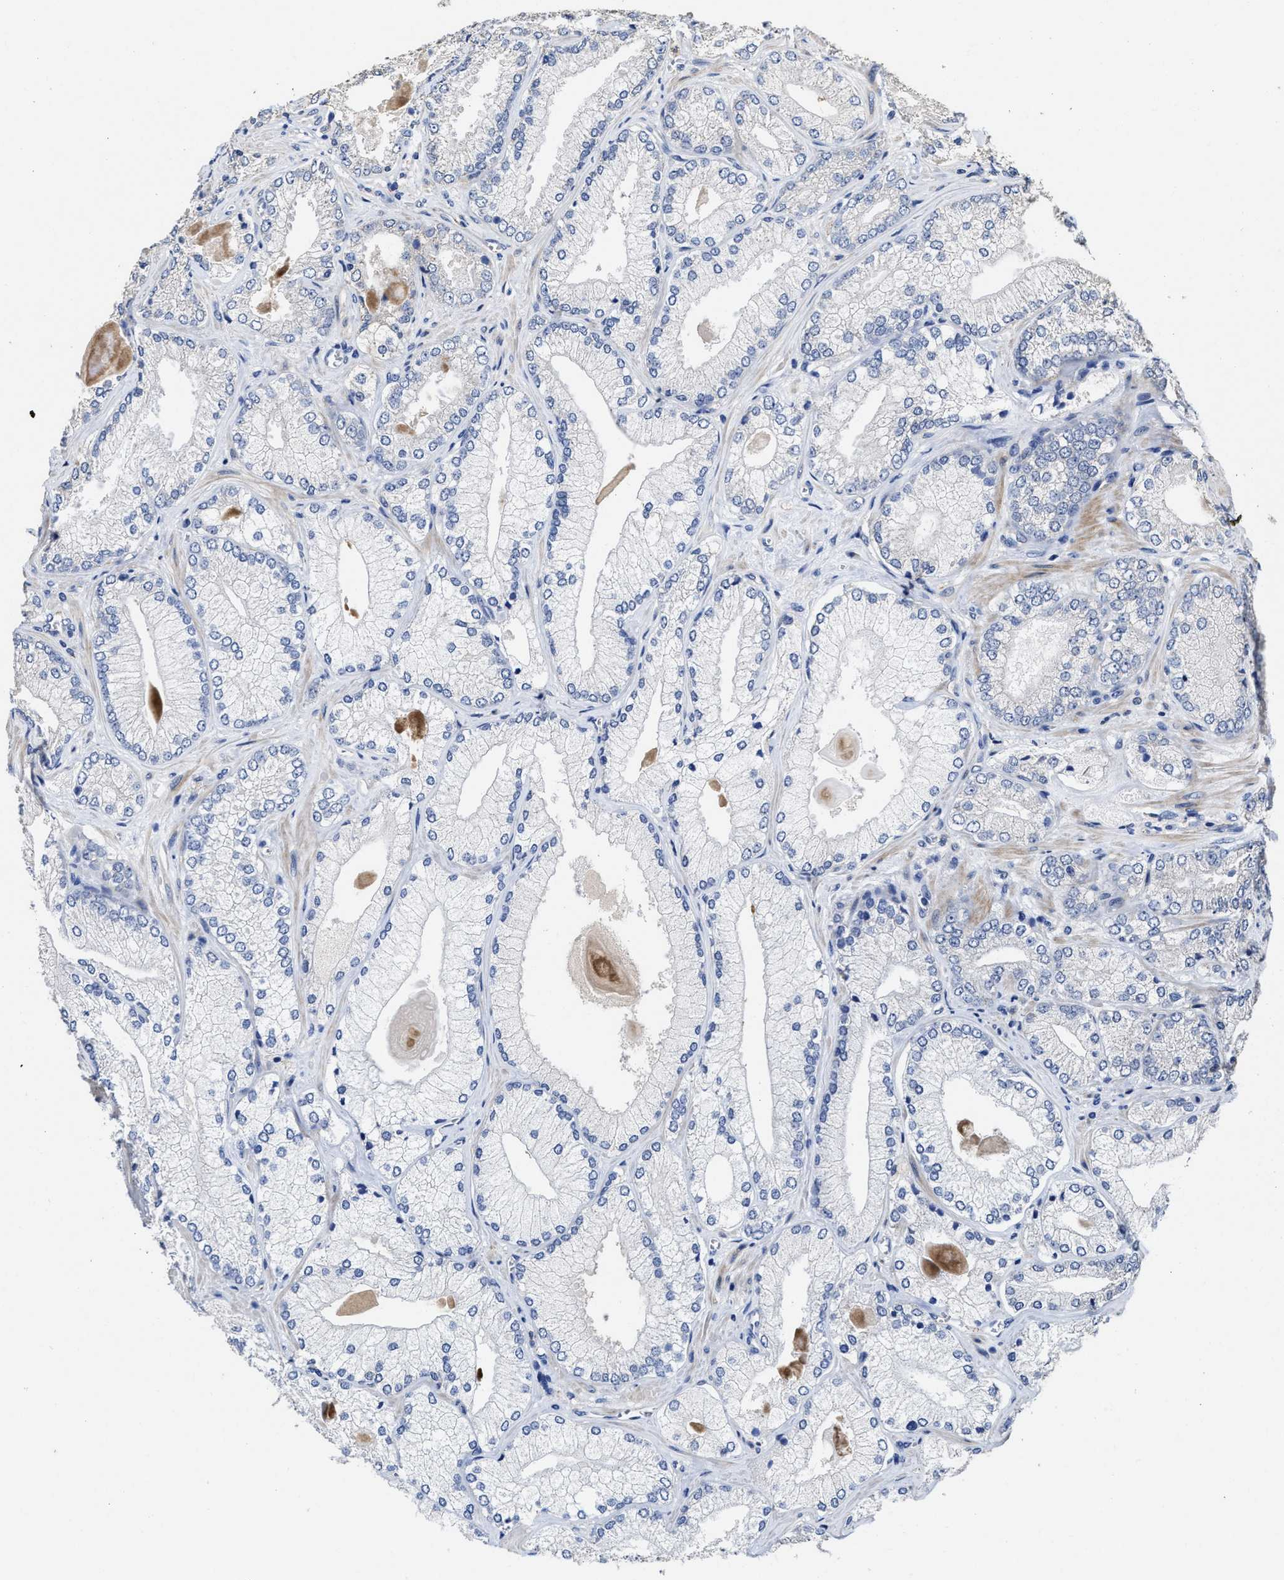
{"staining": {"intensity": "negative", "quantity": "none", "location": "none"}, "tissue": "prostate cancer", "cell_type": "Tumor cells", "image_type": "cancer", "snomed": [{"axis": "morphology", "description": "Adenocarcinoma, Low grade"}, {"axis": "topography", "description": "Prostate"}], "caption": "This is an immunohistochemistry image of prostate cancer (low-grade adenocarcinoma). There is no expression in tumor cells.", "gene": "ZFAT", "patient": {"sex": "male", "age": 65}}